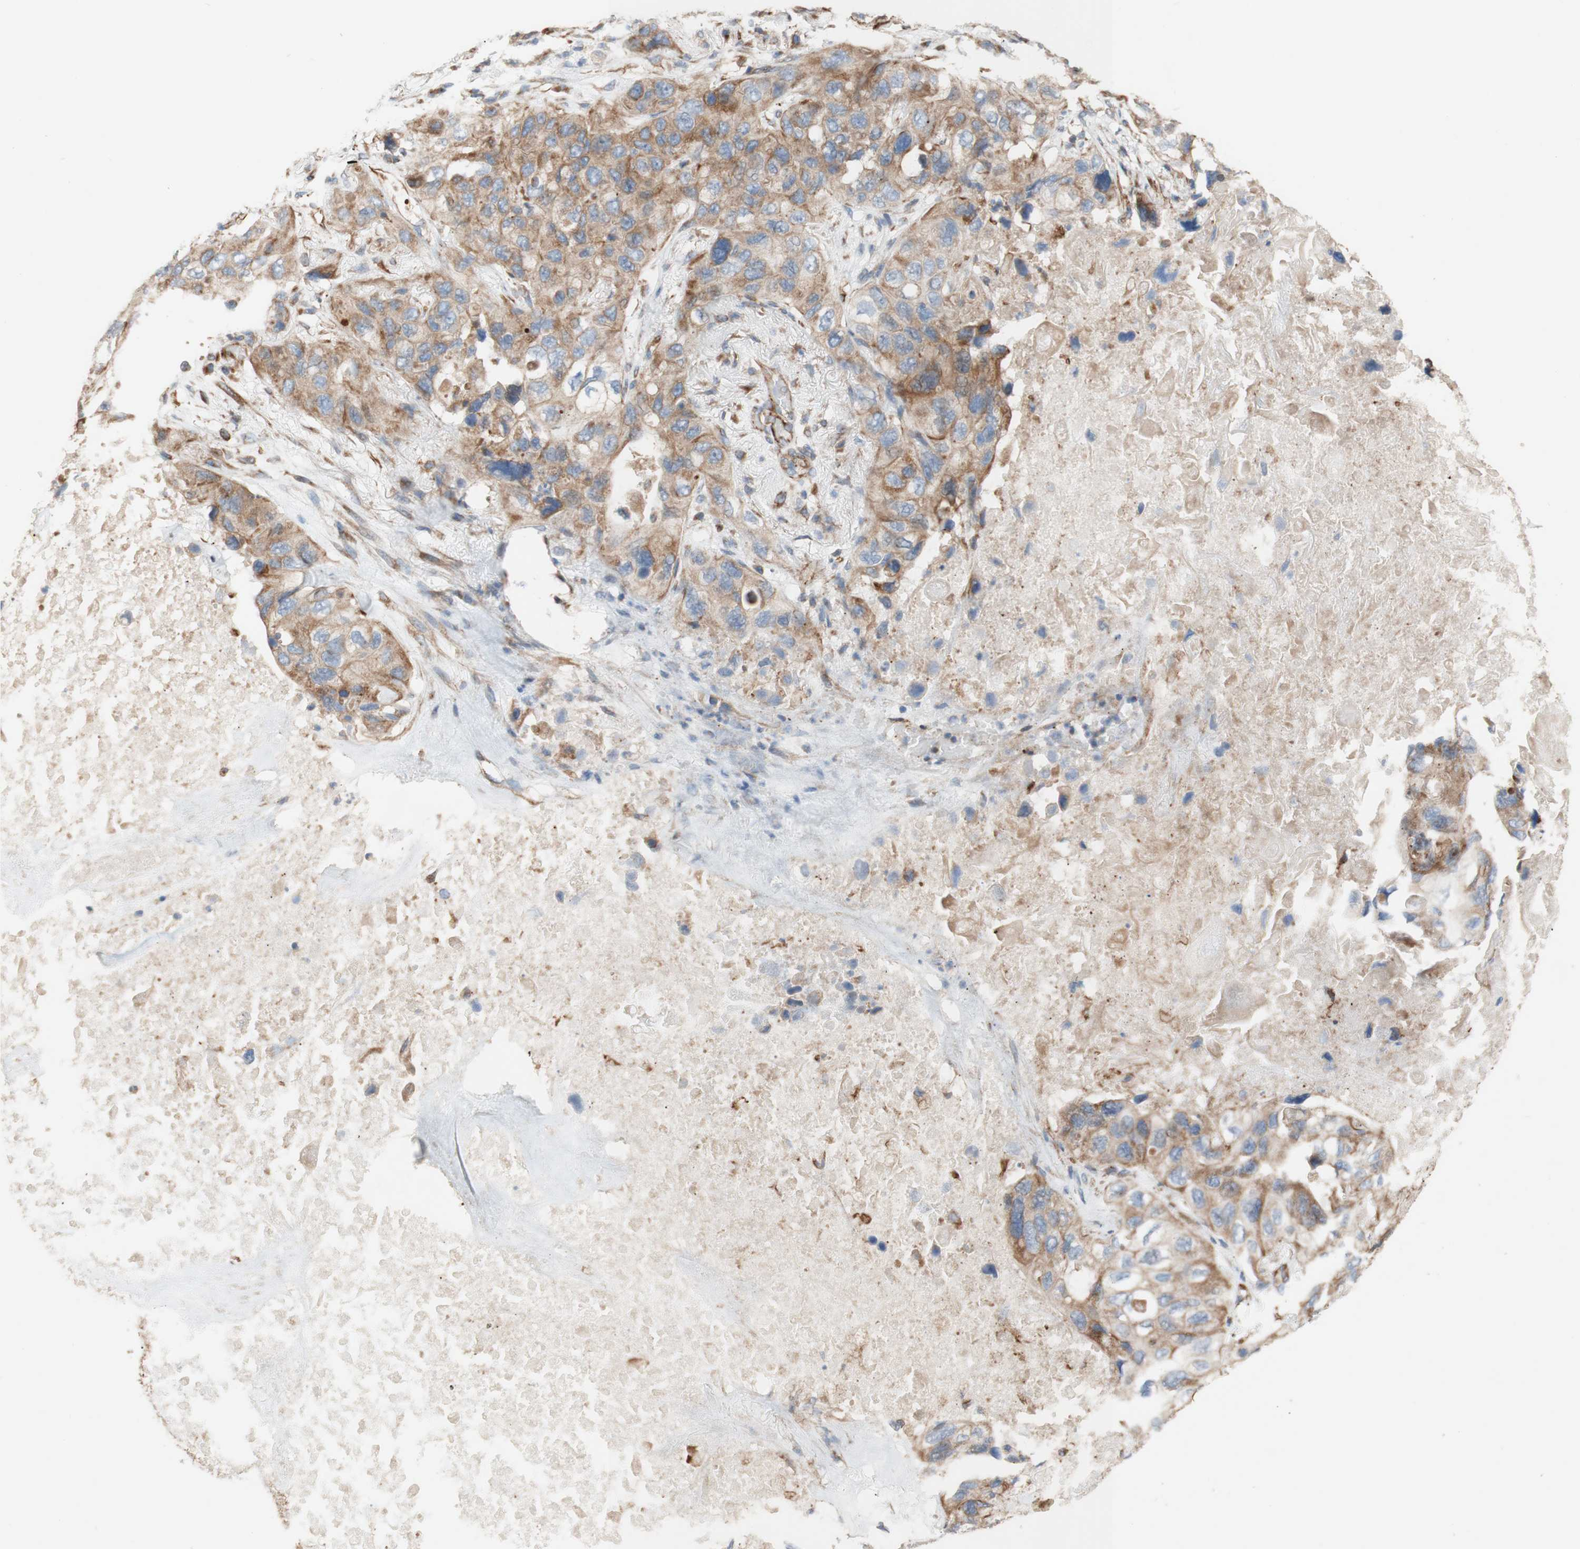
{"staining": {"intensity": "moderate", "quantity": ">75%", "location": "cytoplasmic/membranous"}, "tissue": "lung cancer", "cell_type": "Tumor cells", "image_type": "cancer", "snomed": [{"axis": "morphology", "description": "Squamous cell carcinoma, NOS"}, {"axis": "topography", "description": "Lung"}], "caption": "A medium amount of moderate cytoplasmic/membranous positivity is present in about >75% of tumor cells in squamous cell carcinoma (lung) tissue.", "gene": "C1orf43", "patient": {"sex": "female", "age": 73}}